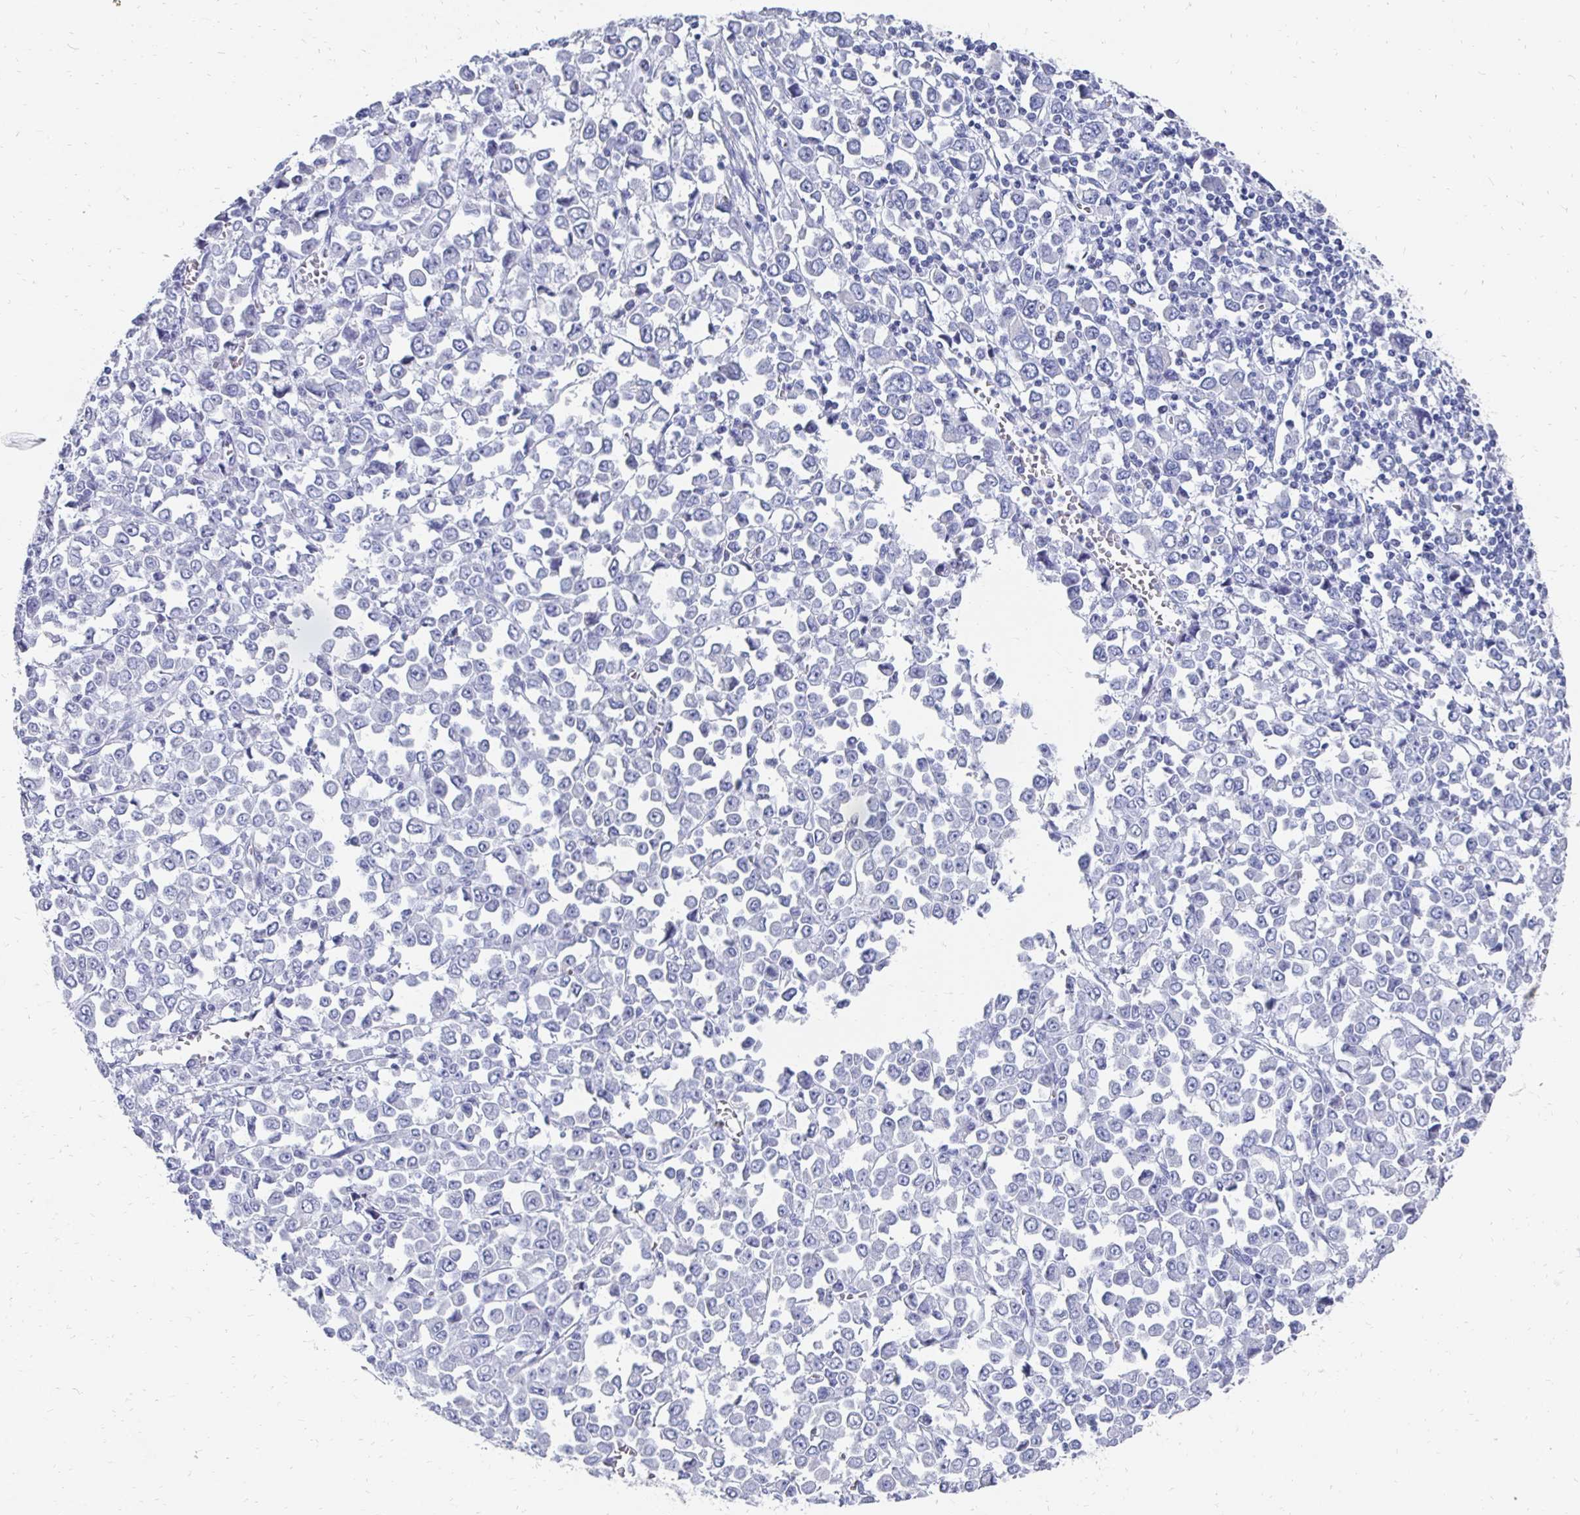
{"staining": {"intensity": "negative", "quantity": "none", "location": "none"}, "tissue": "stomach cancer", "cell_type": "Tumor cells", "image_type": "cancer", "snomed": [{"axis": "morphology", "description": "Adenocarcinoma, NOS"}, {"axis": "topography", "description": "Stomach, upper"}], "caption": "Photomicrograph shows no significant protein expression in tumor cells of stomach adenocarcinoma.", "gene": "SYCP3", "patient": {"sex": "male", "age": 70}}